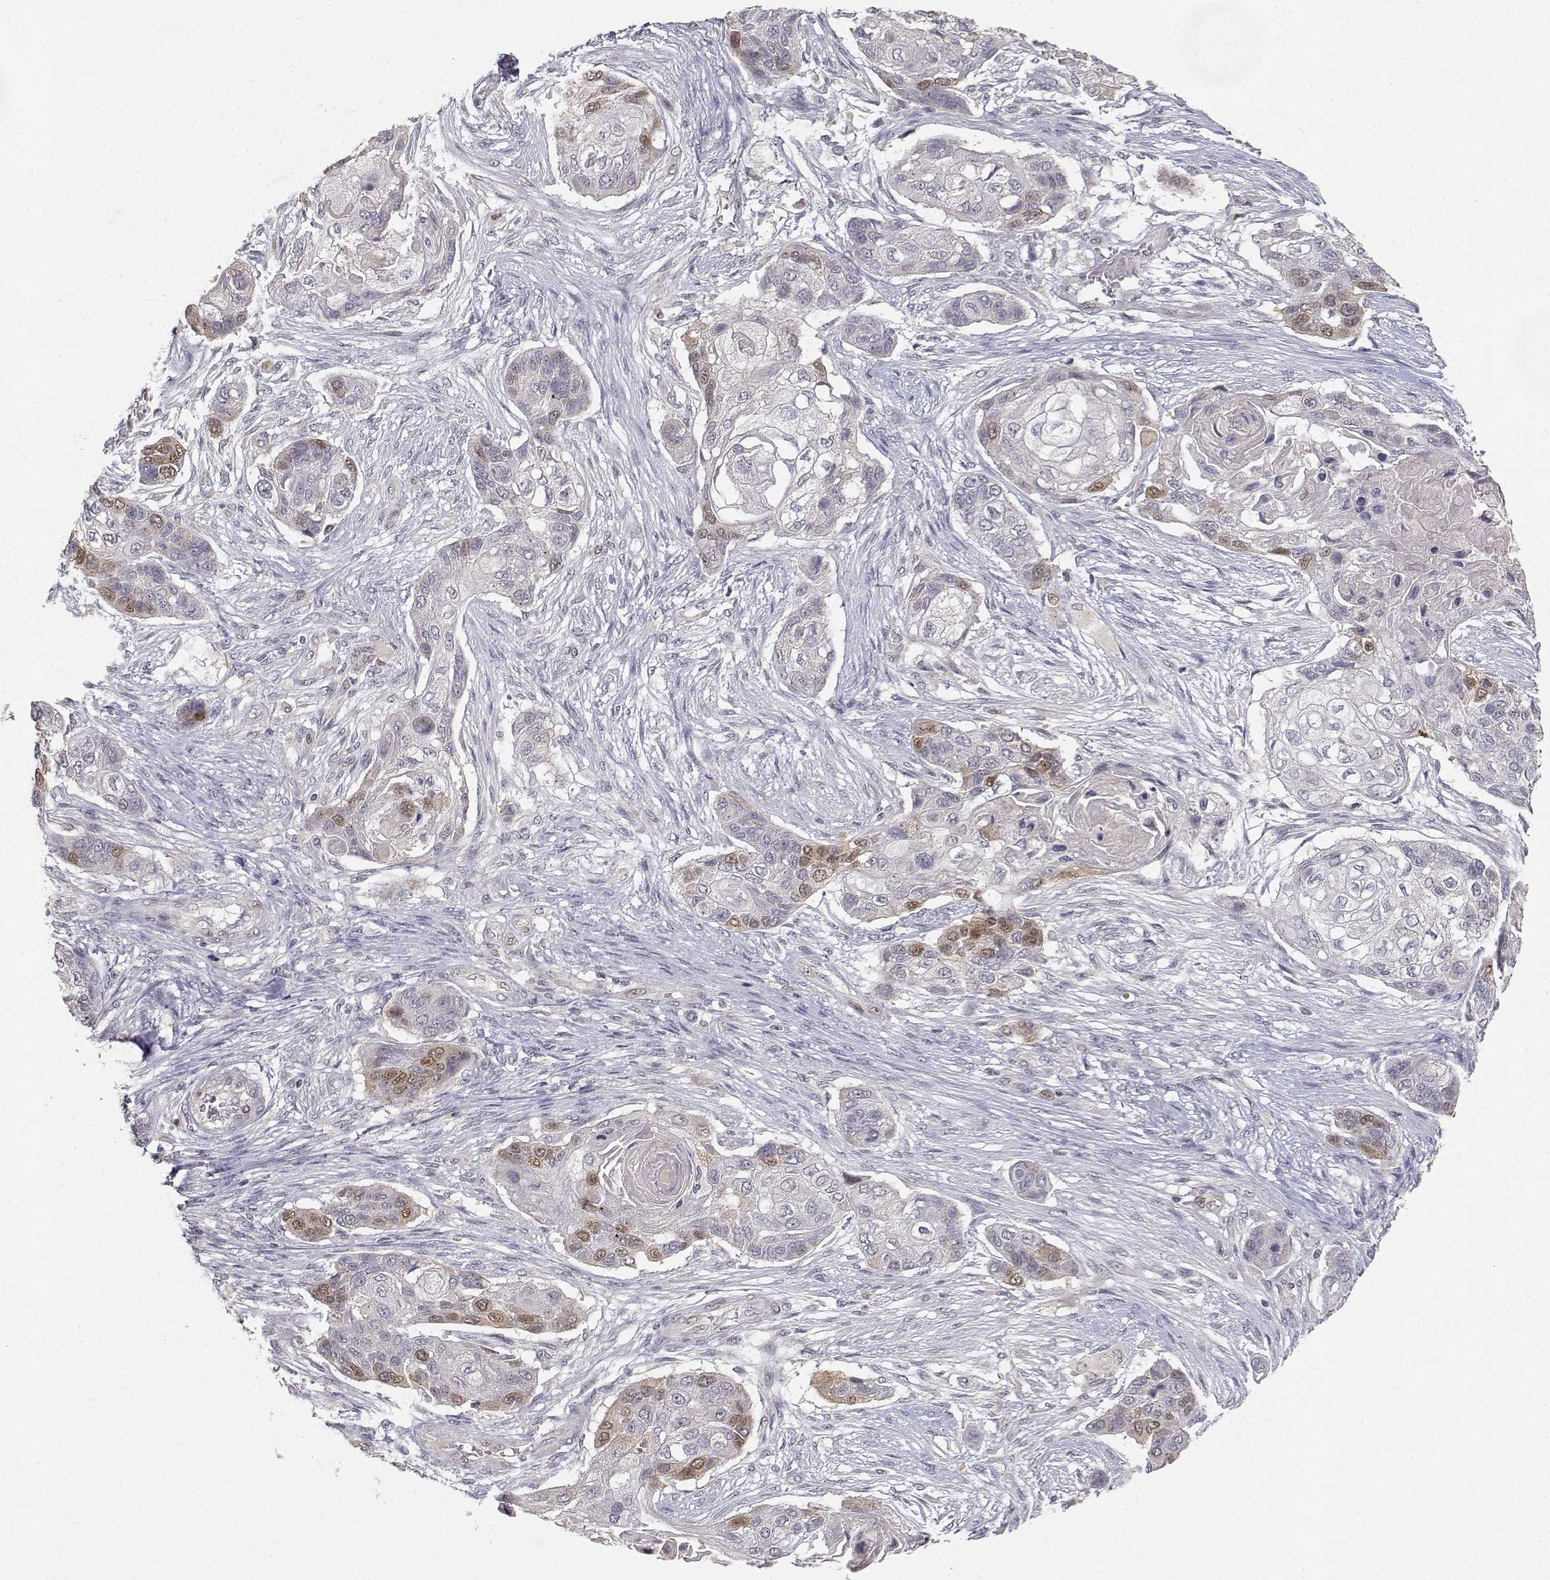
{"staining": {"intensity": "moderate", "quantity": "<25%", "location": "nuclear"}, "tissue": "lung cancer", "cell_type": "Tumor cells", "image_type": "cancer", "snomed": [{"axis": "morphology", "description": "Squamous cell carcinoma, NOS"}, {"axis": "topography", "description": "Lung"}], "caption": "The immunohistochemical stain labels moderate nuclear expression in tumor cells of lung squamous cell carcinoma tissue.", "gene": "RAD51", "patient": {"sex": "male", "age": 69}}